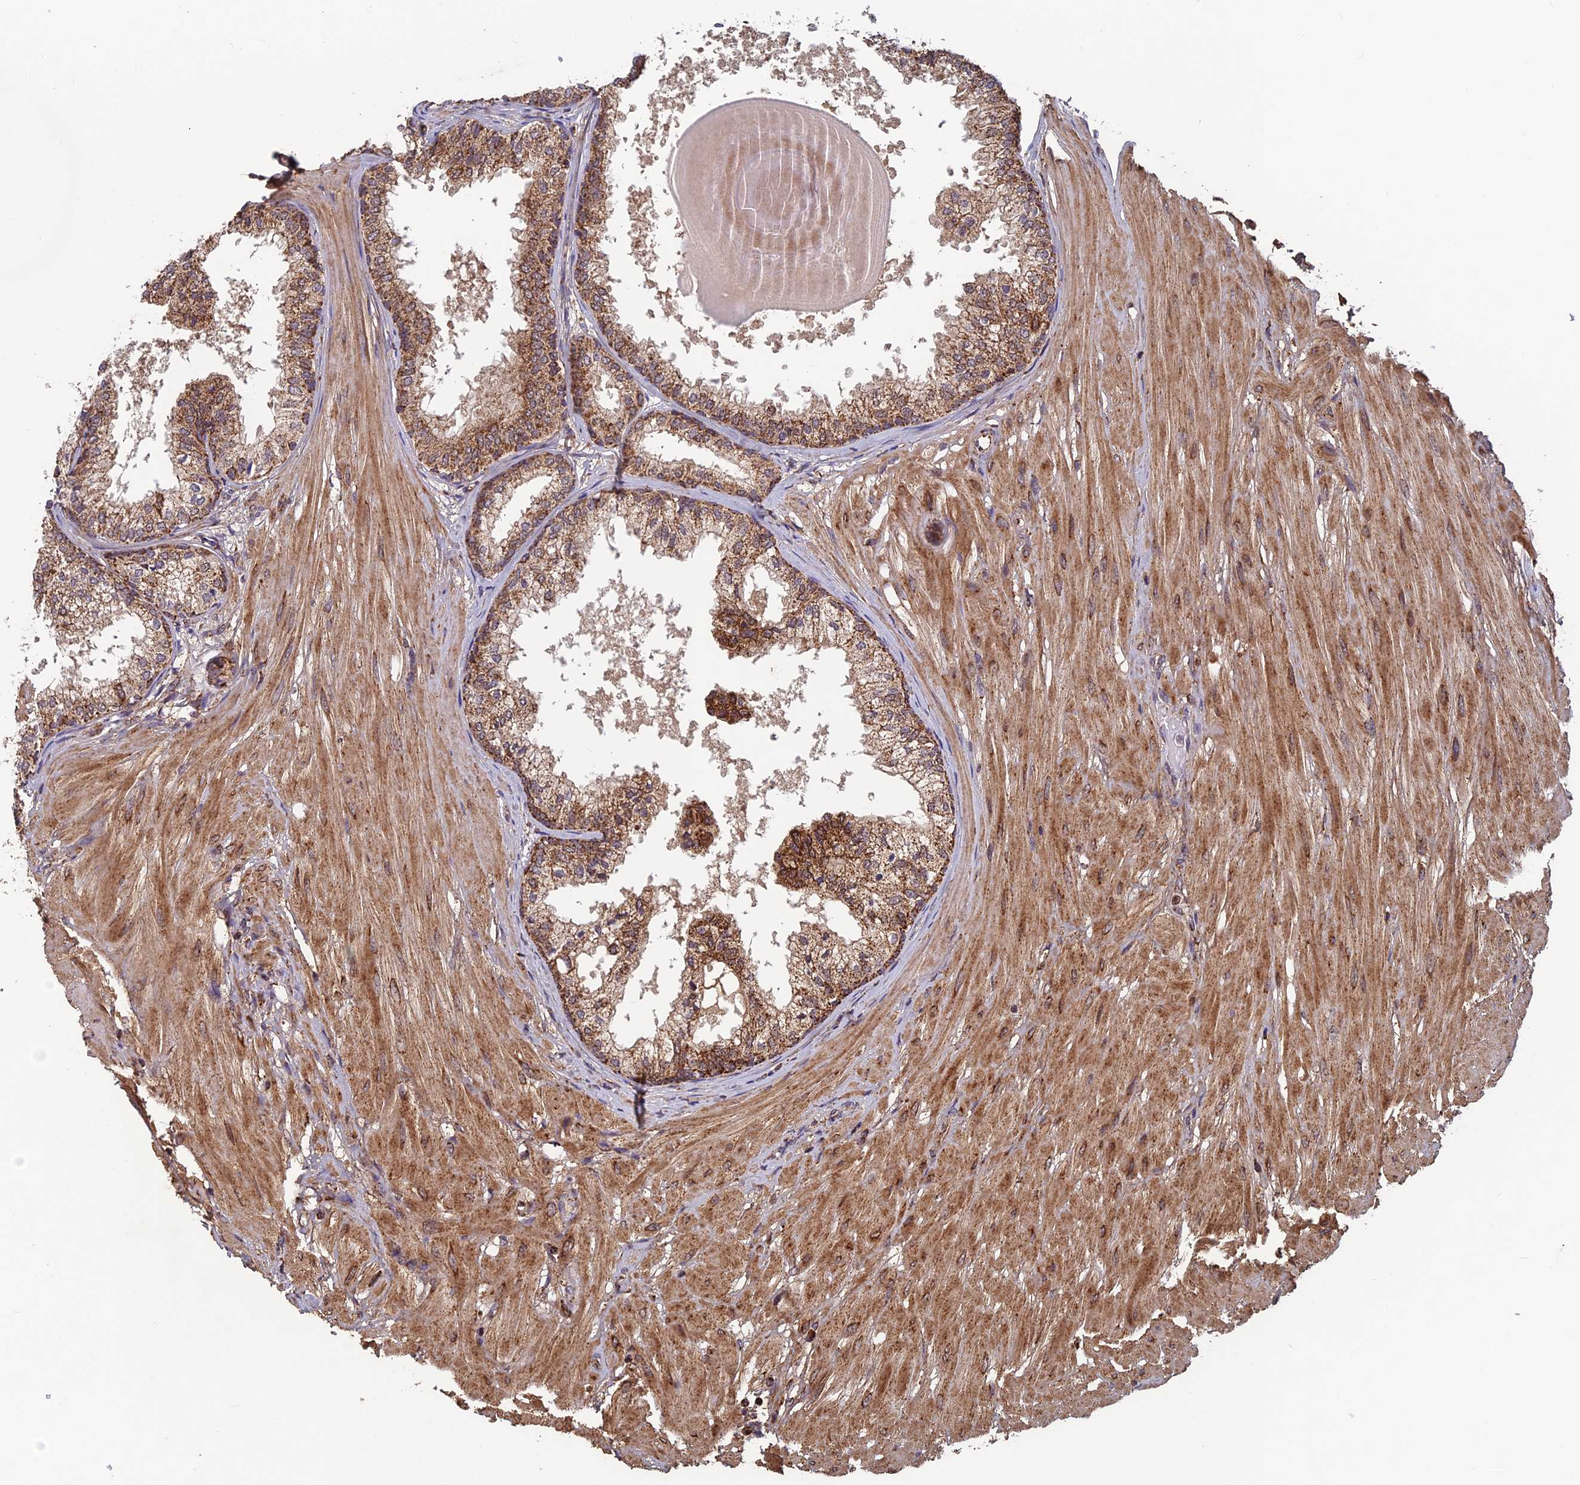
{"staining": {"intensity": "moderate", "quantity": ">75%", "location": "cytoplasmic/membranous"}, "tissue": "prostate", "cell_type": "Glandular cells", "image_type": "normal", "snomed": [{"axis": "morphology", "description": "Normal tissue, NOS"}, {"axis": "topography", "description": "Prostate"}], "caption": "Prostate stained for a protein displays moderate cytoplasmic/membranous positivity in glandular cells. Using DAB (brown) and hematoxylin (blue) stains, captured at high magnification using brightfield microscopy.", "gene": "CCDC15", "patient": {"sex": "male", "age": 48}}